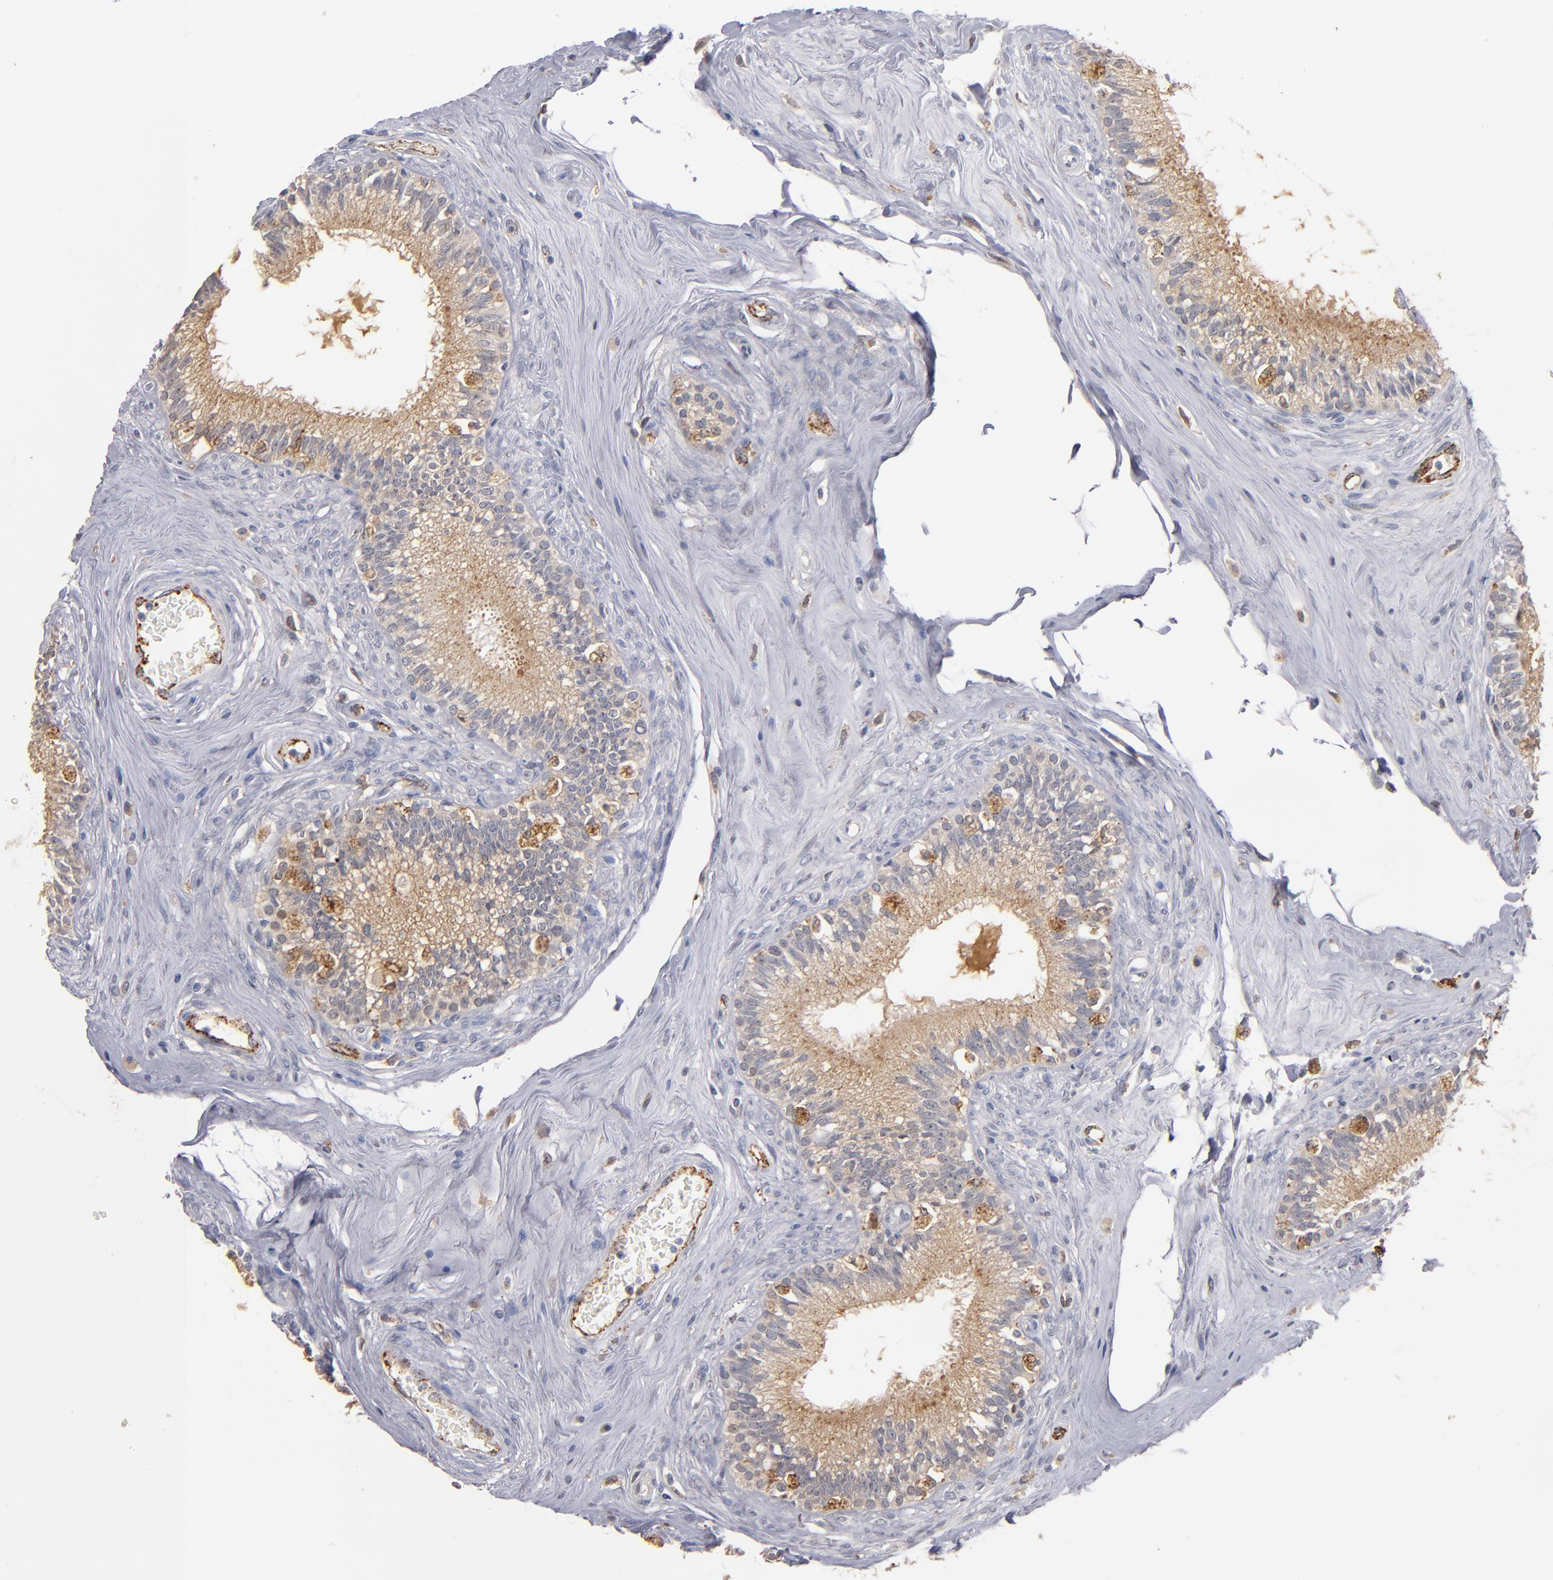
{"staining": {"intensity": "moderate", "quantity": "25%-75%", "location": "cytoplasmic/membranous"}, "tissue": "epididymis", "cell_type": "Glandular cells", "image_type": "normal", "snomed": [{"axis": "morphology", "description": "Normal tissue, NOS"}, {"axis": "morphology", "description": "Inflammation, NOS"}, {"axis": "topography", "description": "Epididymis"}], "caption": "Protein positivity by immunohistochemistry (IHC) exhibits moderate cytoplasmic/membranous expression in approximately 25%-75% of glandular cells in normal epididymis. (DAB = brown stain, brightfield microscopy at high magnification).", "gene": "SELP", "patient": {"sex": "male", "age": 84}}